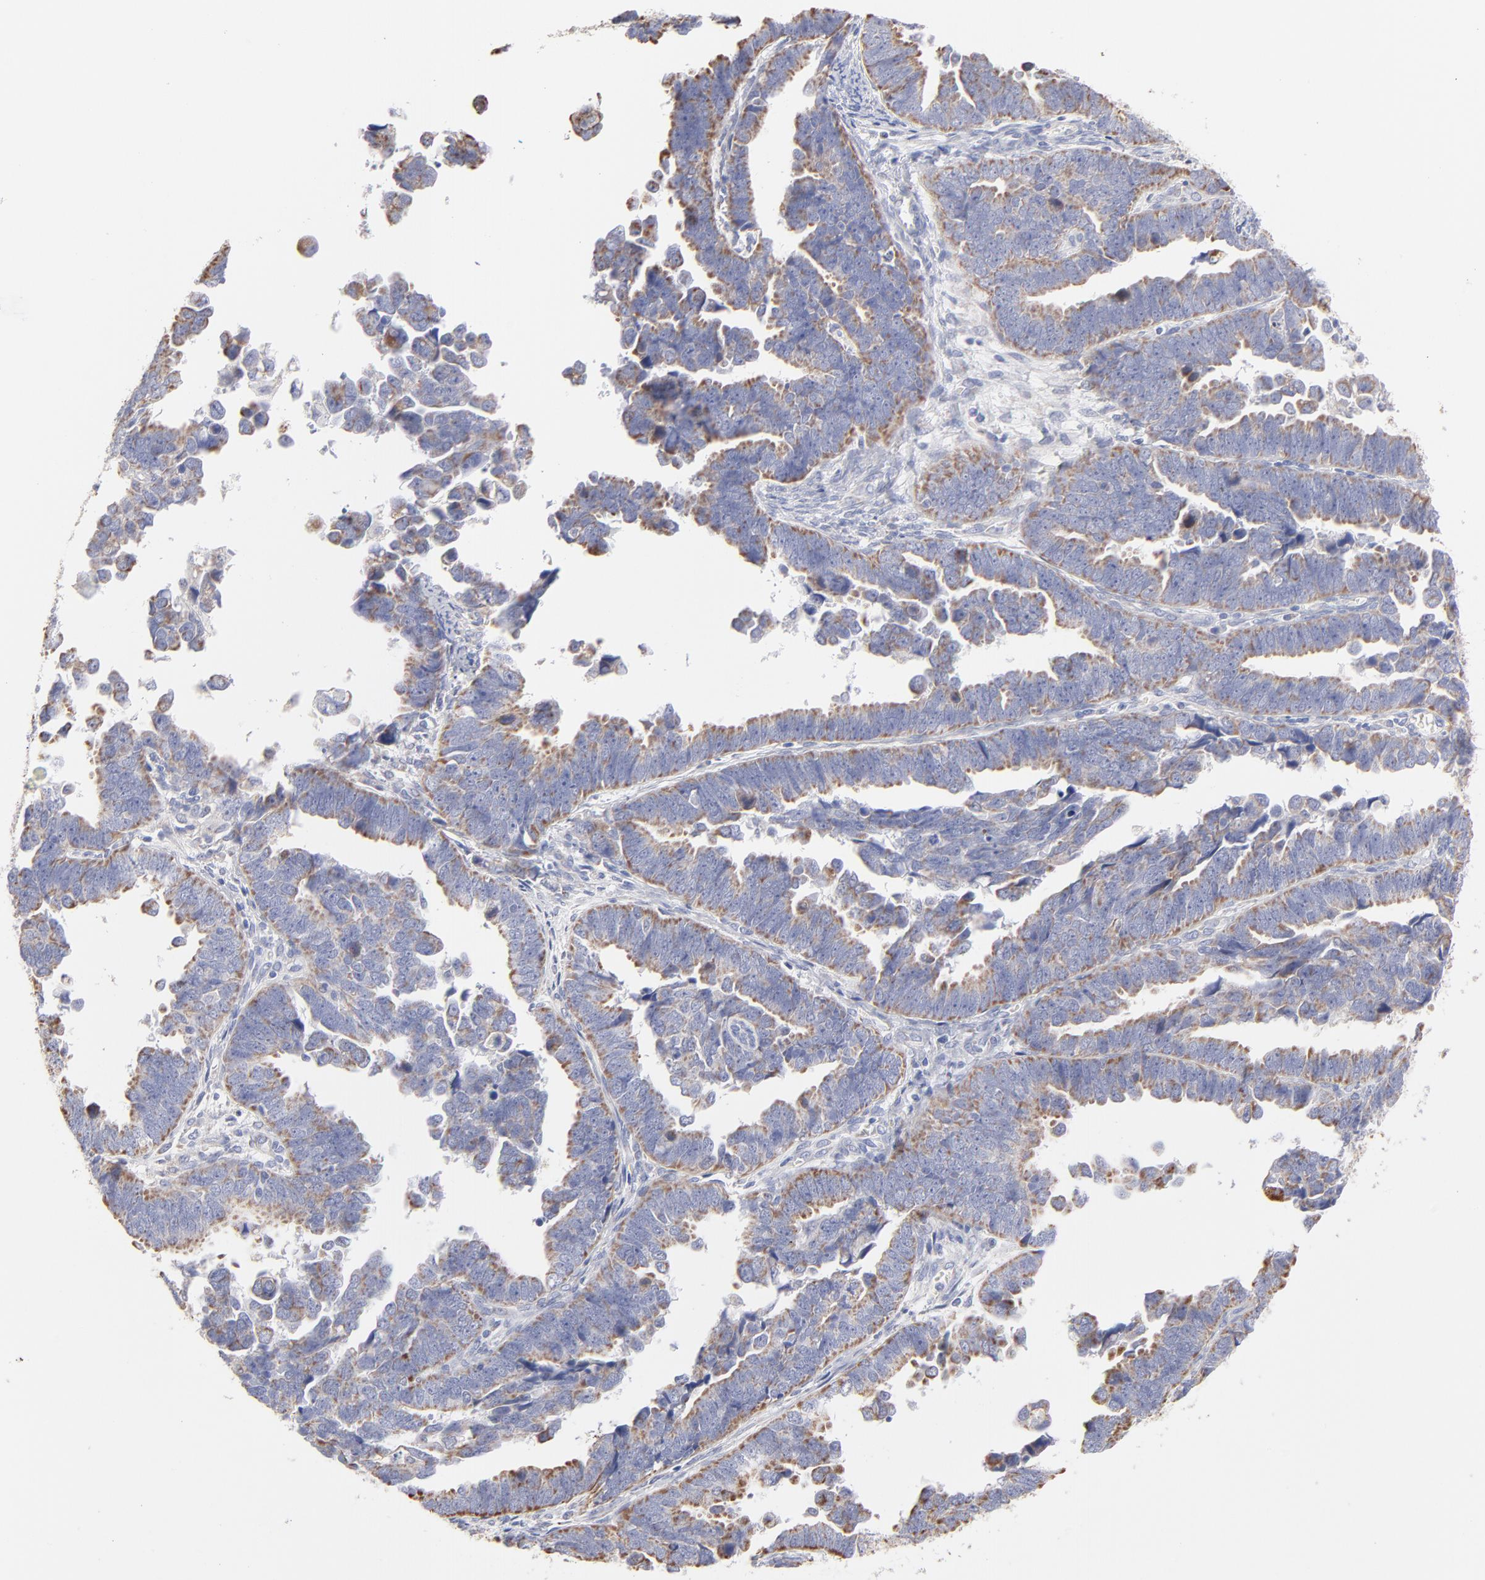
{"staining": {"intensity": "moderate", "quantity": ">75%", "location": "cytoplasmic/membranous"}, "tissue": "endometrial cancer", "cell_type": "Tumor cells", "image_type": "cancer", "snomed": [{"axis": "morphology", "description": "Adenocarcinoma, NOS"}, {"axis": "topography", "description": "Endometrium"}], "caption": "Brown immunohistochemical staining in human adenocarcinoma (endometrial) exhibits moderate cytoplasmic/membranous positivity in approximately >75% of tumor cells.", "gene": "TST", "patient": {"sex": "female", "age": 75}}